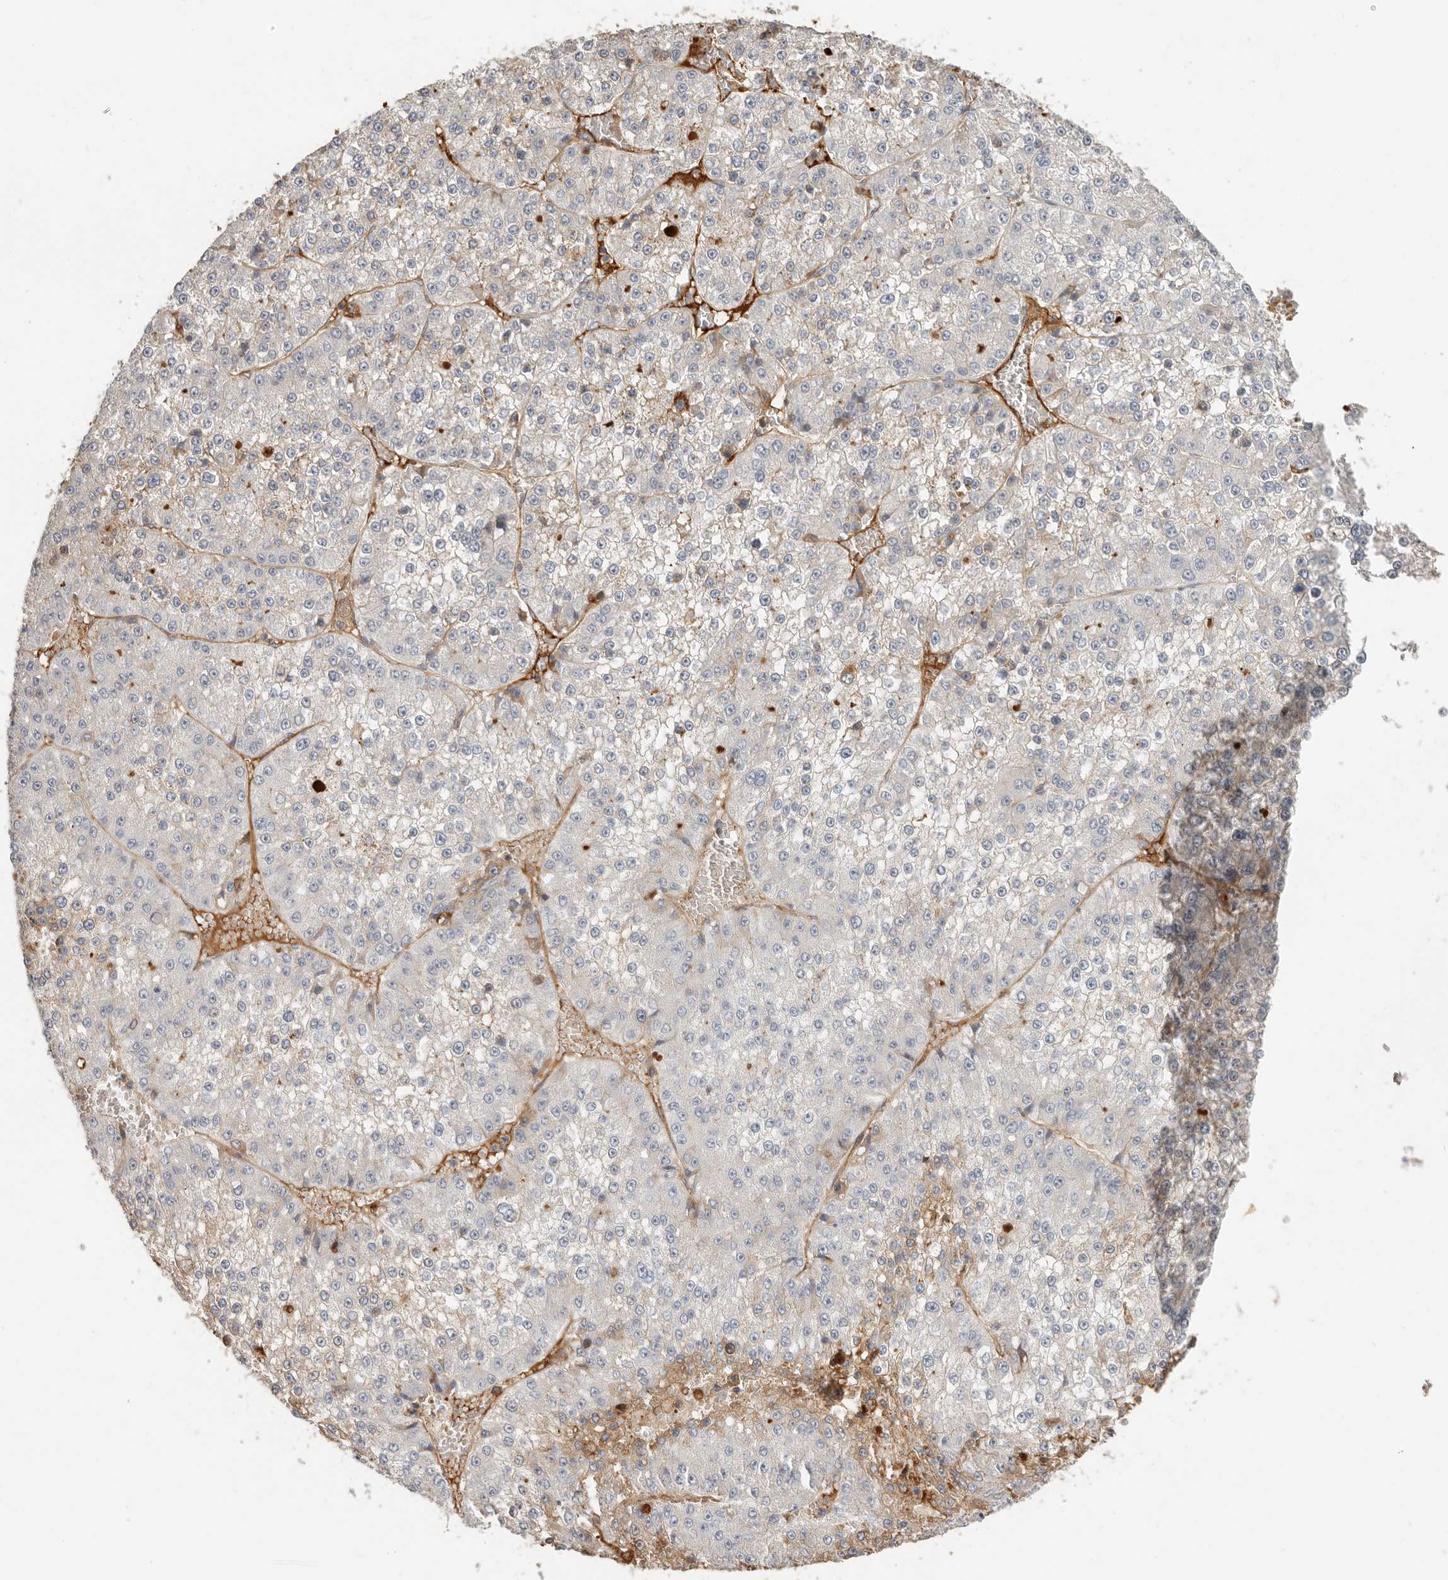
{"staining": {"intensity": "negative", "quantity": "none", "location": "none"}, "tissue": "liver cancer", "cell_type": "Tumor cells", "image_type": "cancer", "snomed": [{"axis": "morphology", "description": "Carcinoma, Hepatocellular, NOS"}, {"axis": "topography", "description": "Liver"}], "caption": "A photomicrograph of liver hepatocellular carcinoma stained for a protein demonstrates no brown staining in tumor cells. (Immunohistochemistry, brightfield microscopy, high magnification).", "gene": "MTFR2", "patient": {"sex": "female", "age": 73}}